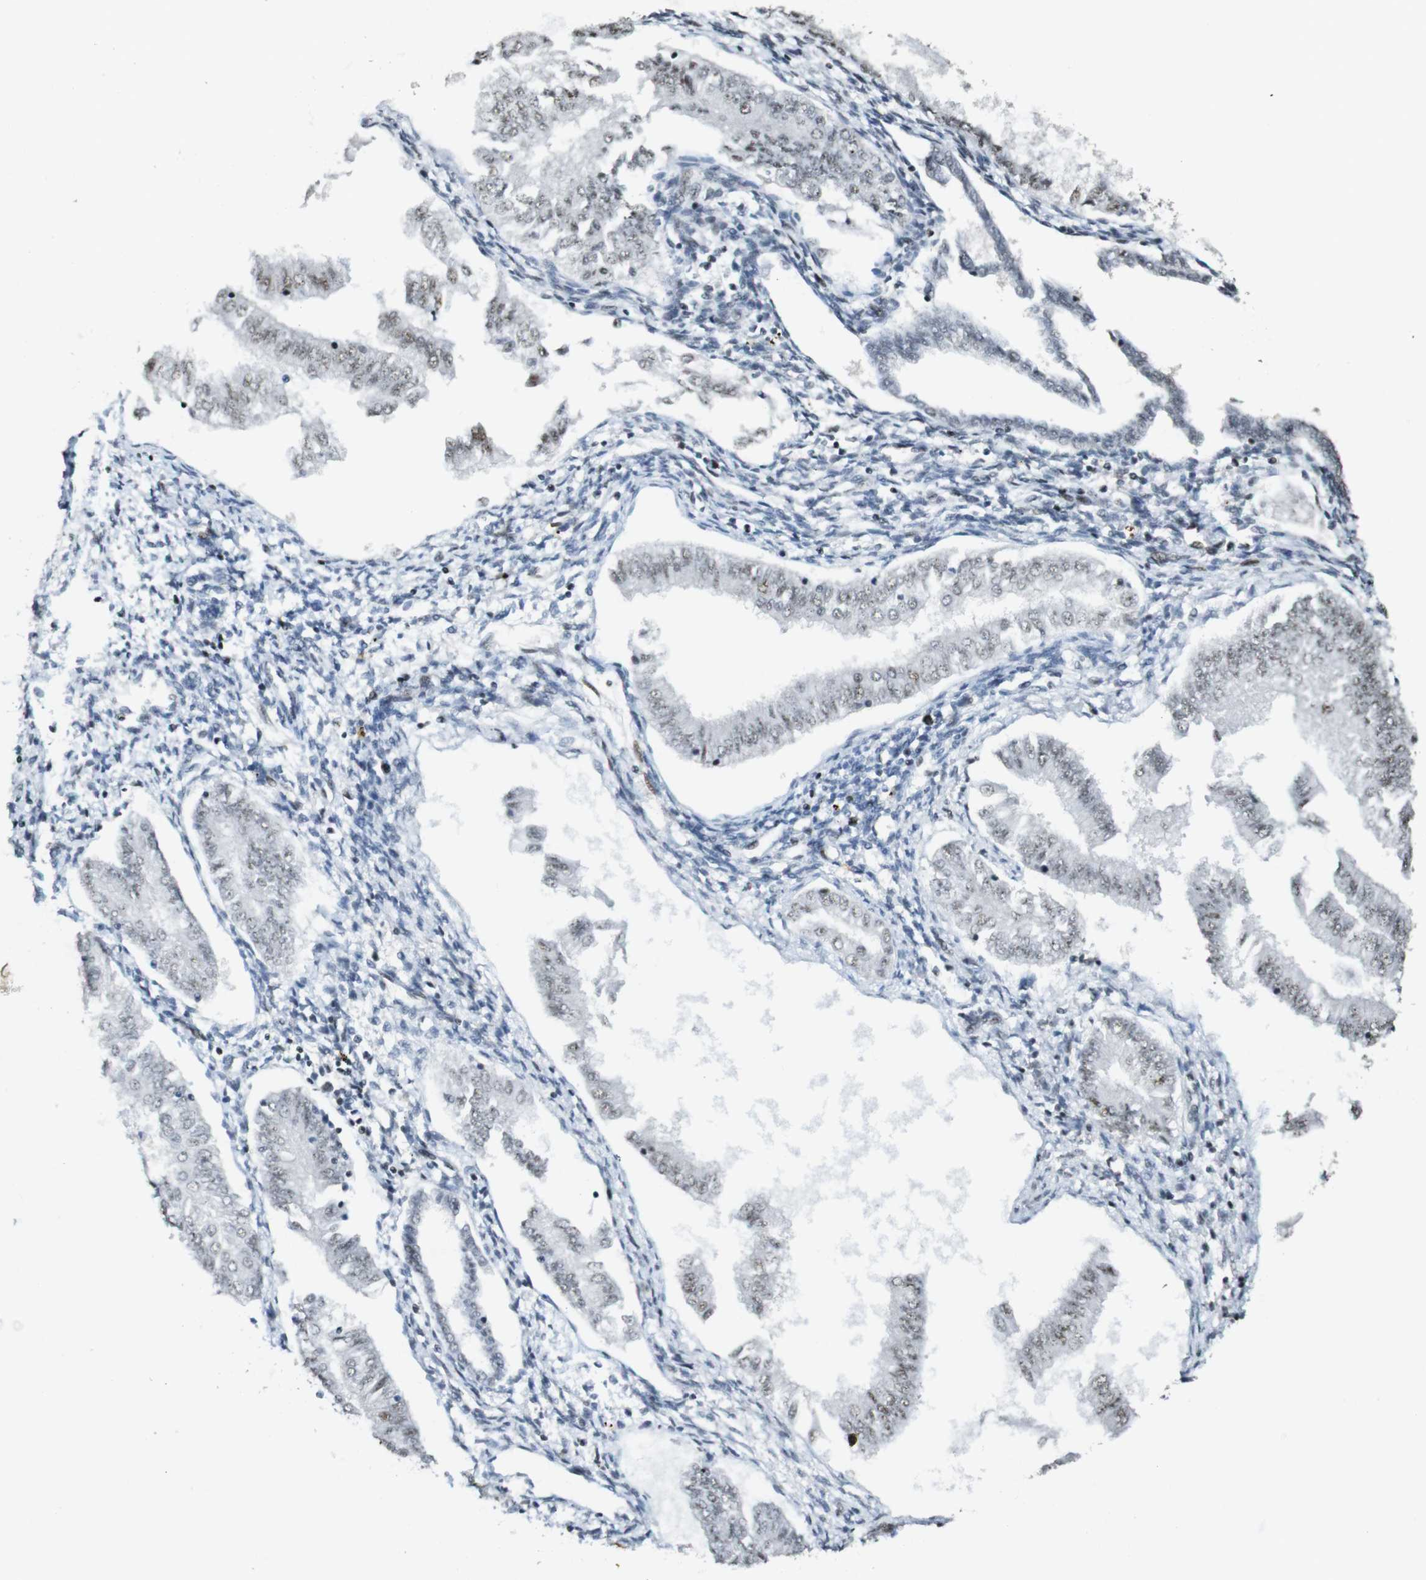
{"staining": {"intensity": "weak", "quantity": ">75%", "location": "nuclear"}, "tissue": "endometrial cancer", "cell_type": "Tumor cells", "image_type": "cancer", "snomed": [{"axis": "morphology", "description": "Adenocarcinoma, NOS"}, {"axis": "topography", "description": "Endometrium"}], "caption": "About >75% of tumor cells in human endometrial cancer (adenocarcinoma) demonstrate weak nuclear protein staining as visualized by brown immunohistochemical staining.", "gene": "CSNK2B", "patient": {"sex": "female", "age": 53}}